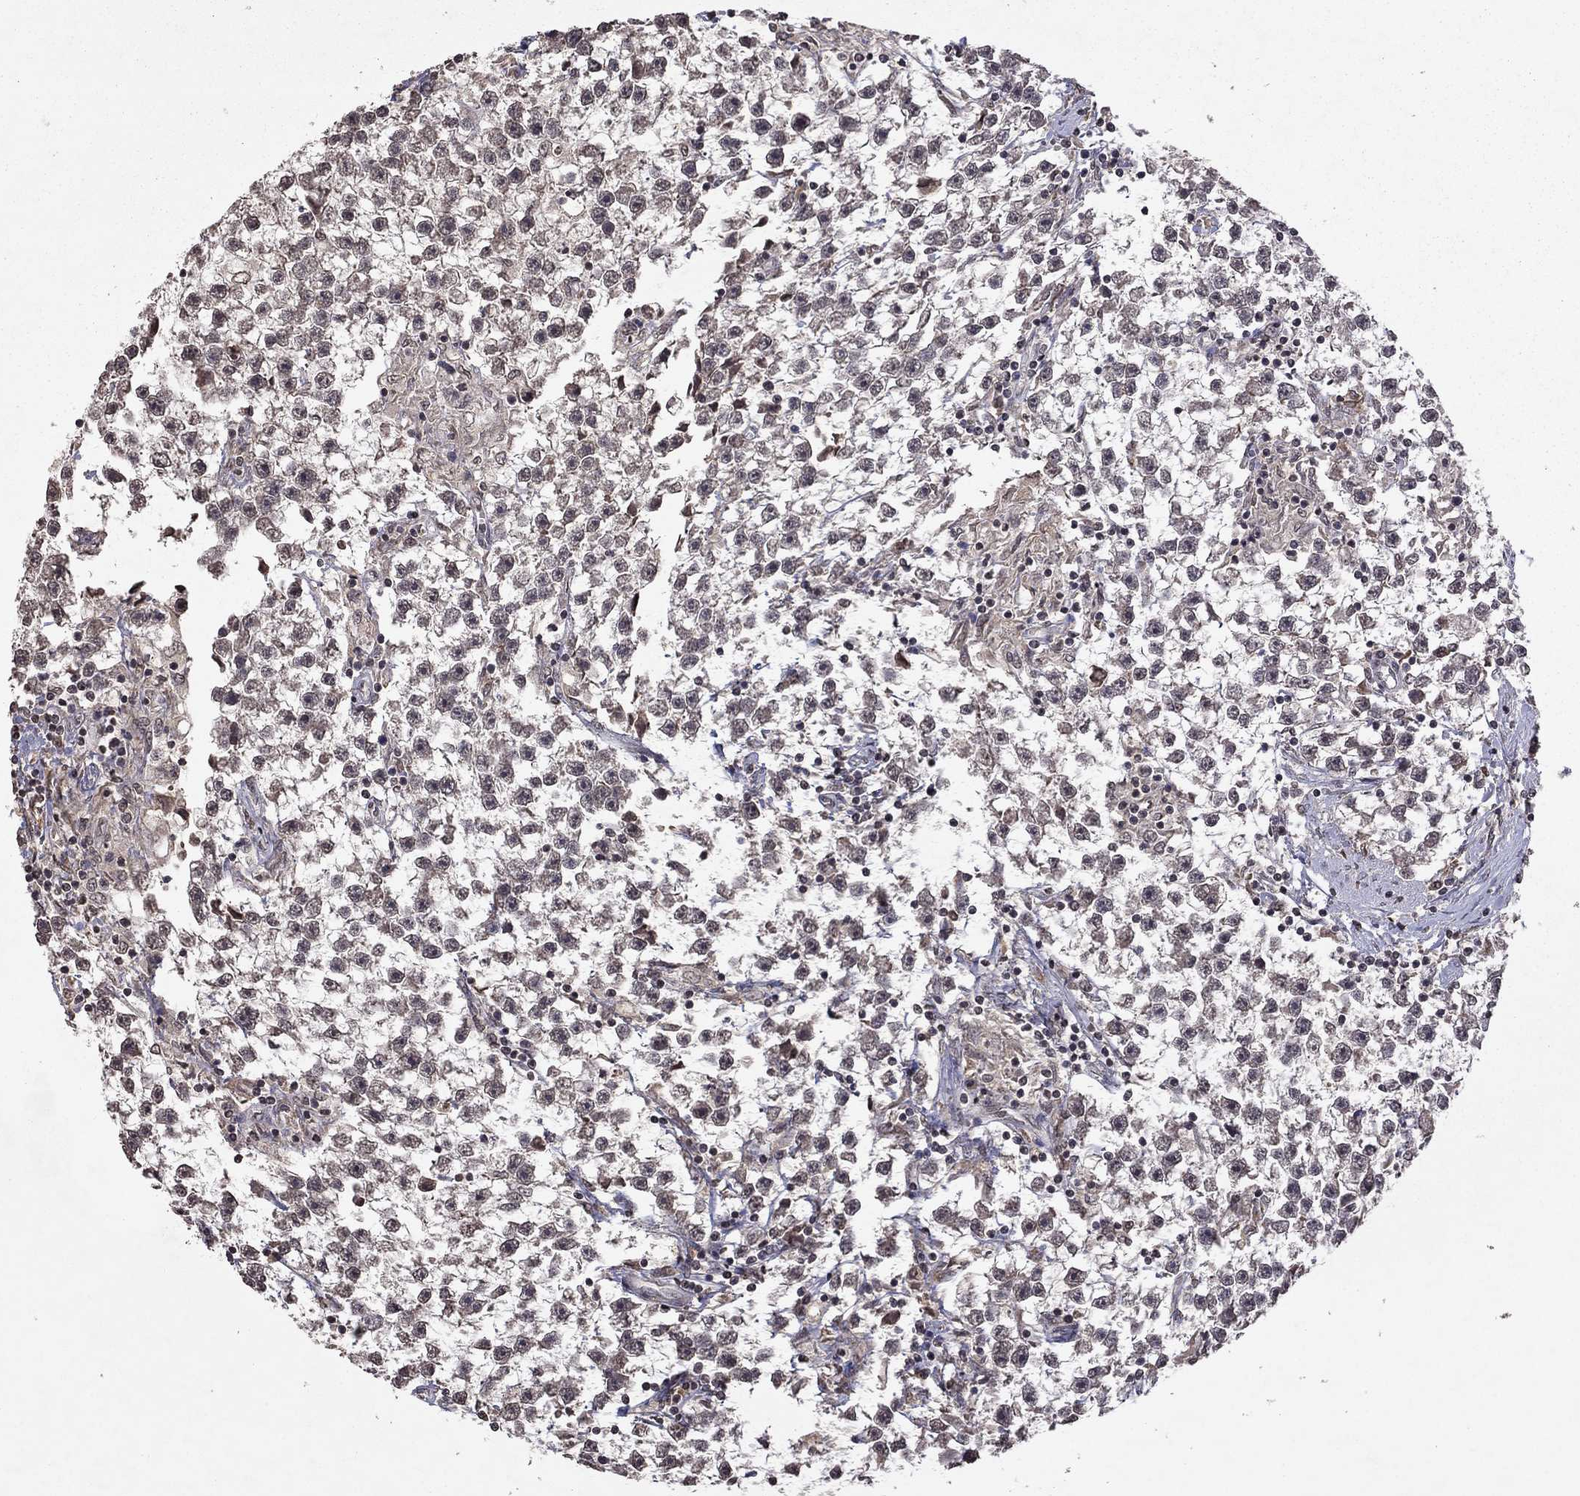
{"staining": {"intensity": "negative", "quantity": "none", "location": "none"}, "tissue": "testis cancer", "cell_type": "Tumor cells", "image_type": "cancer", "snomed": [{"axis": "morphology", "description": "Seminoma, NOS"}, {"axis": "topography", "description": "Testis"}], "caption": "Protein analysis of testis cancer exhibits no significant staining in tumor cells. (DAB (3,3'-diaminobenzidine) IHC visualized using brightfield microscopy, high magnification).", "gene": "NLGN1", "patient": {"sex": "male", "age": 59}}